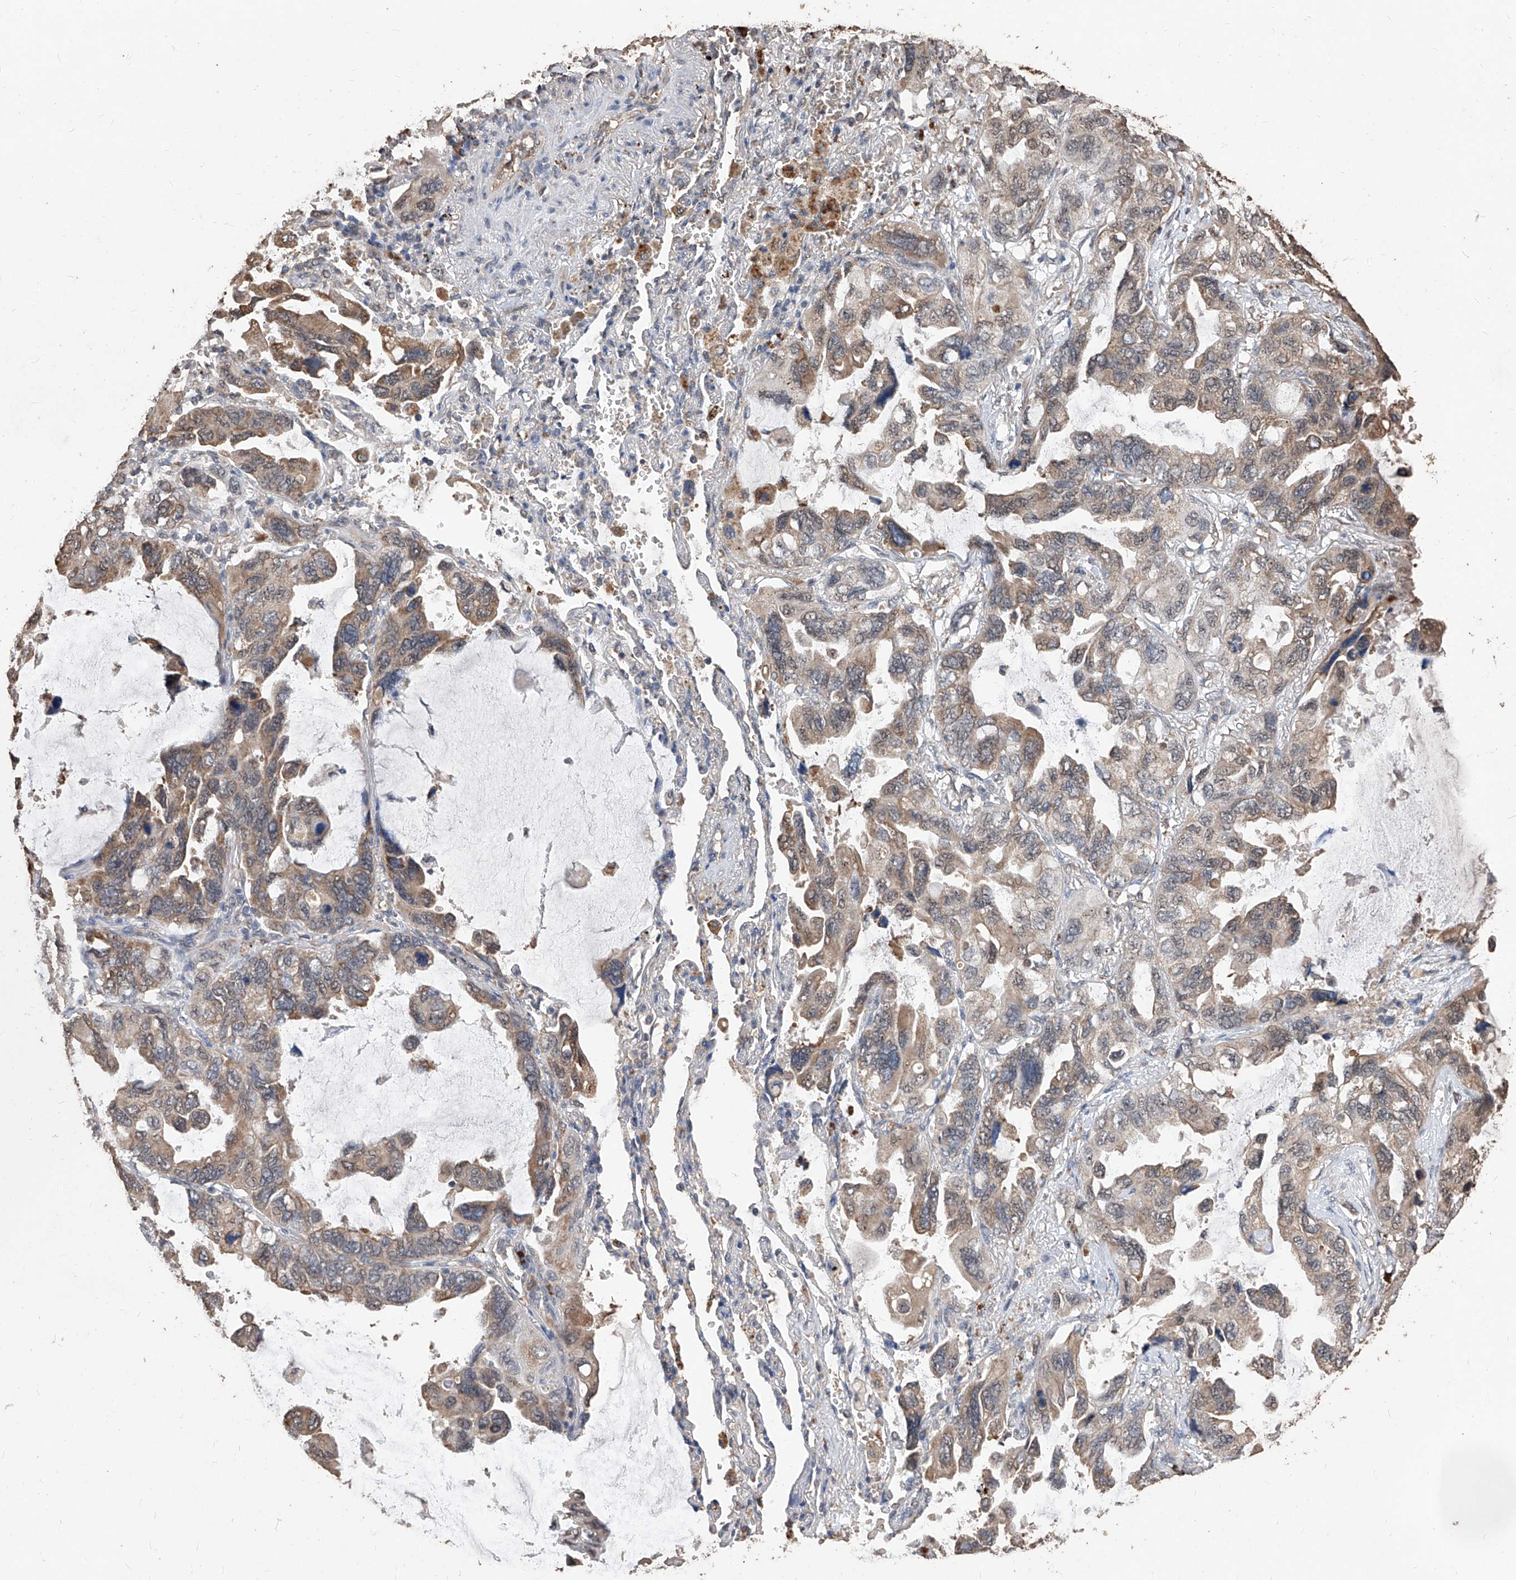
{"staining": {"intensity": "weak", "quantity": ">75%", "location": "cytoplasmic/membranous"}, "tissue": "lung cancer", "cell_type": "Tumor cells", "image_type": "cancer", "snomed": [{"axis": "morphology", "description": "Squamous cell carcinoma, NOS"}, {"axis": "topography", "description": "Lung"}], "caption": "Lung cancer (squamous cell carcinoma) stained for a protein (brown) shows weak cytoplasmic/membranous positive staining in about >75% of tumor cells.", "gene": "EML1", "patient": {"sex": "female", "age": 73}}